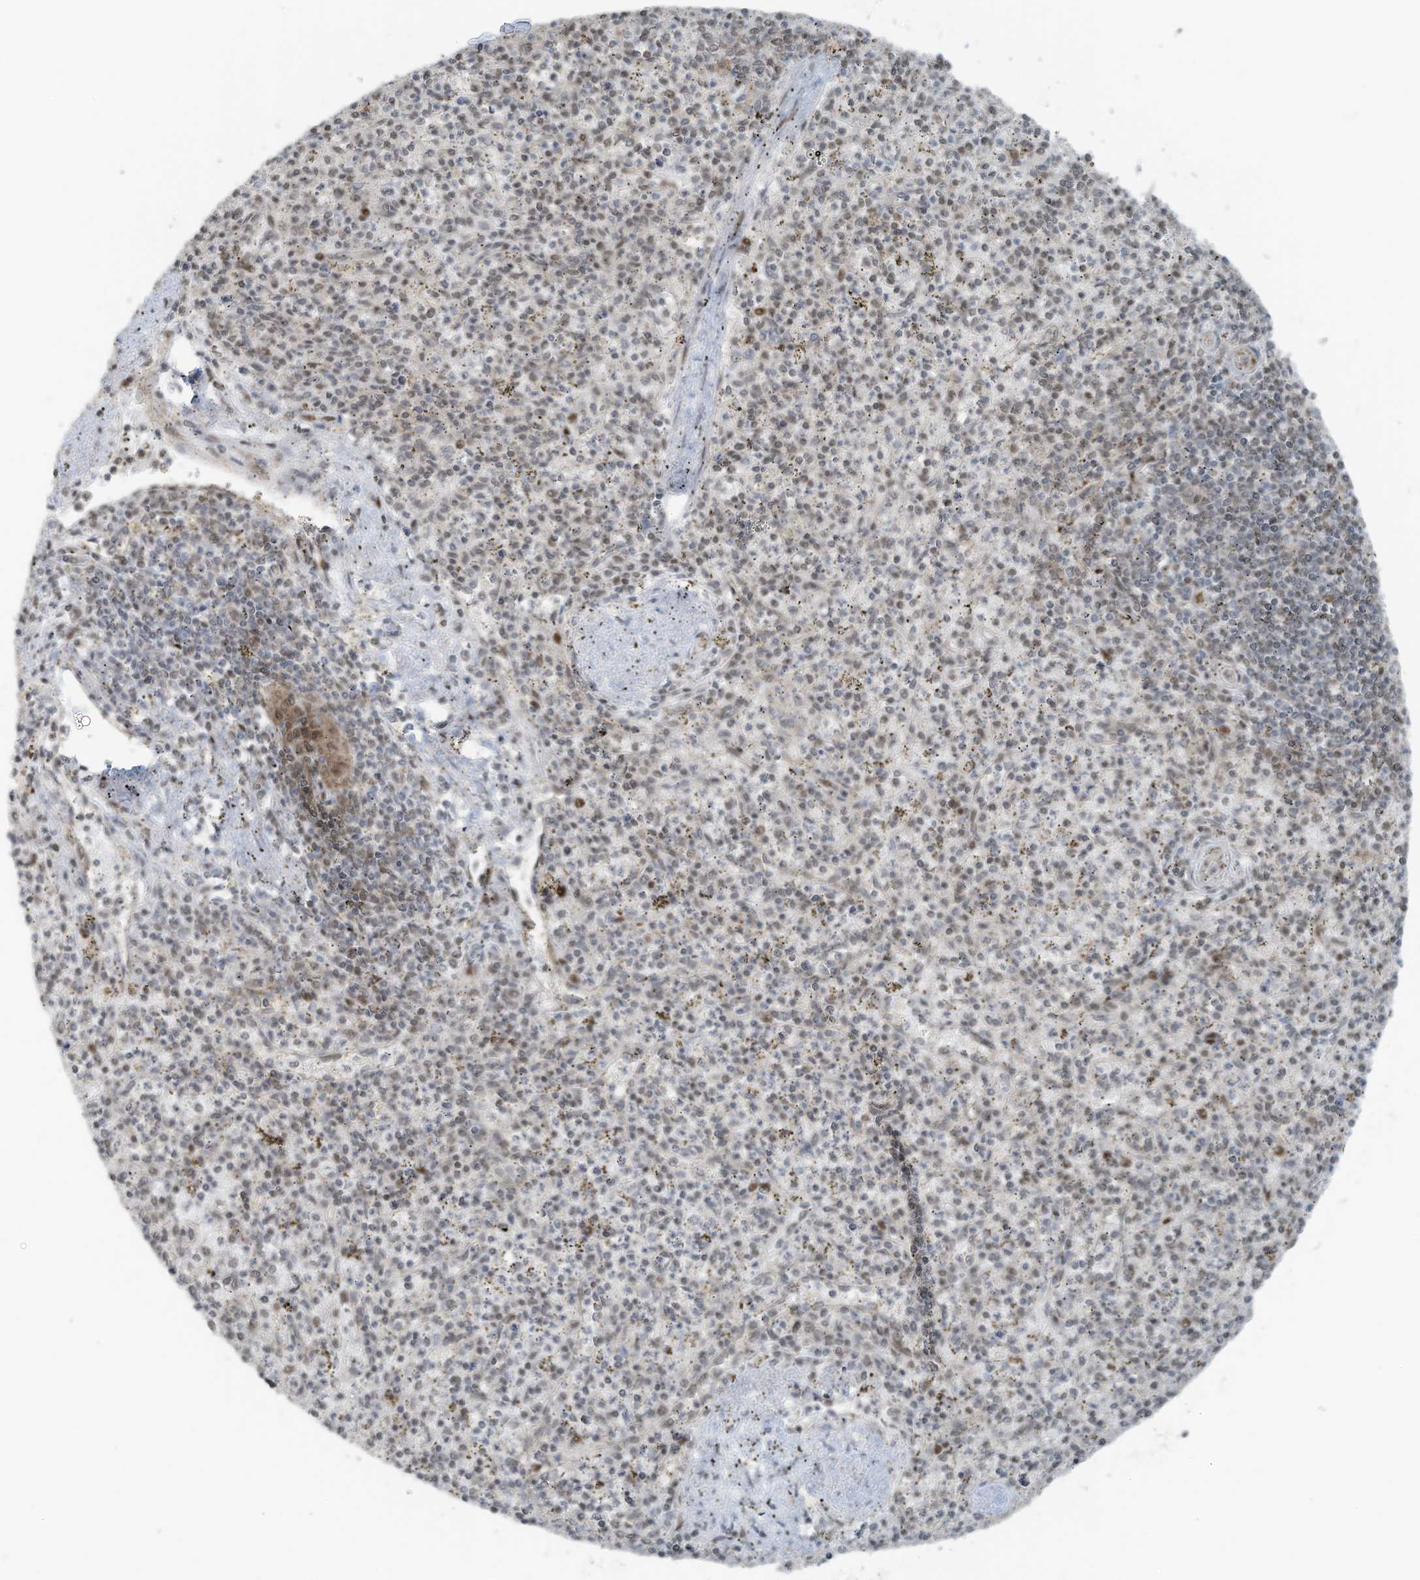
{"staining": {"intensity": "moderate", "quantity": "25%-75%", "location": "nuclear"}, "tissue": "spleen", "cell_type": "Cells in red pulp", "image_type": "normal", "snomed": [{"axis": "morphology", "description": "Normal tissue, NOS"}, {"axis": "topography", "description": "Spleen"}], "caption": "IHC staining of normal spleen, which shows medium levels of moderate nuclear staining in approximately 25%-75% of cells in red pulp indicating moderate nuclear protein expression. The staining was performed using DAB (3,3'-diaminobenzidine) (brown) for protein detection and nuclei were counterstained in hematoxylin (blue).", "gene": "PCNP", "patient": {"sex": "male", "age": 72}}